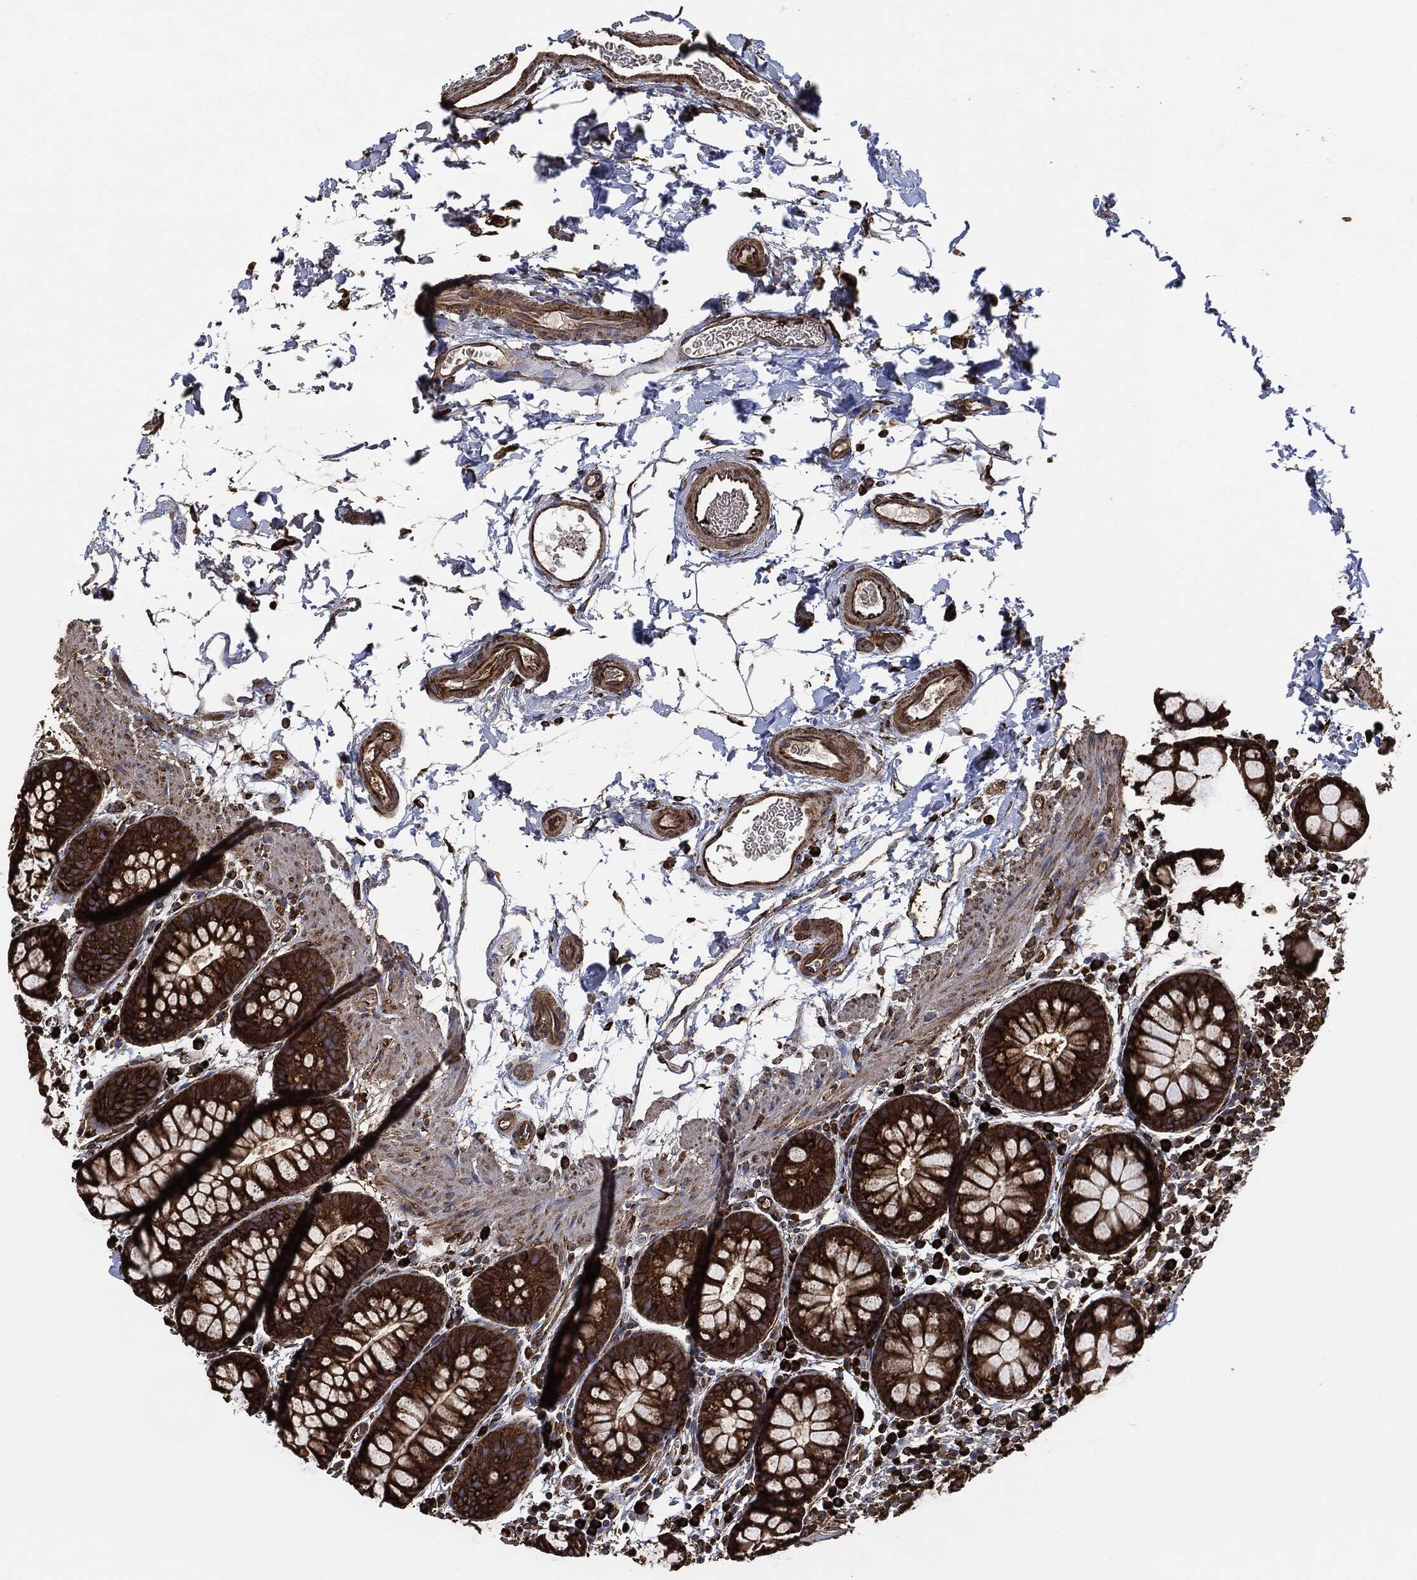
{"staining": {"intensity": "strong", "quantity": ">75%", "location": "cytoplasmic/membranous"}, "tissue": "rectum", "cell_type": "Glandular cells", "image_type": "normal", "snomed": [{"axis": "morphology", "description": "Normal tissue, NOS"}, {"axis": "topography", "description": "Rectum"}], "caption": "Rectum stained with DAB IHC exhibits high levels of strong cytoplasmic/membranous positivity in about >75% of glandular cells. The protein of interest is shown in brown color, while the nuclei are stained blue.", "gene": "AMFR", "patient": {"sex": "male", "age": 57}}